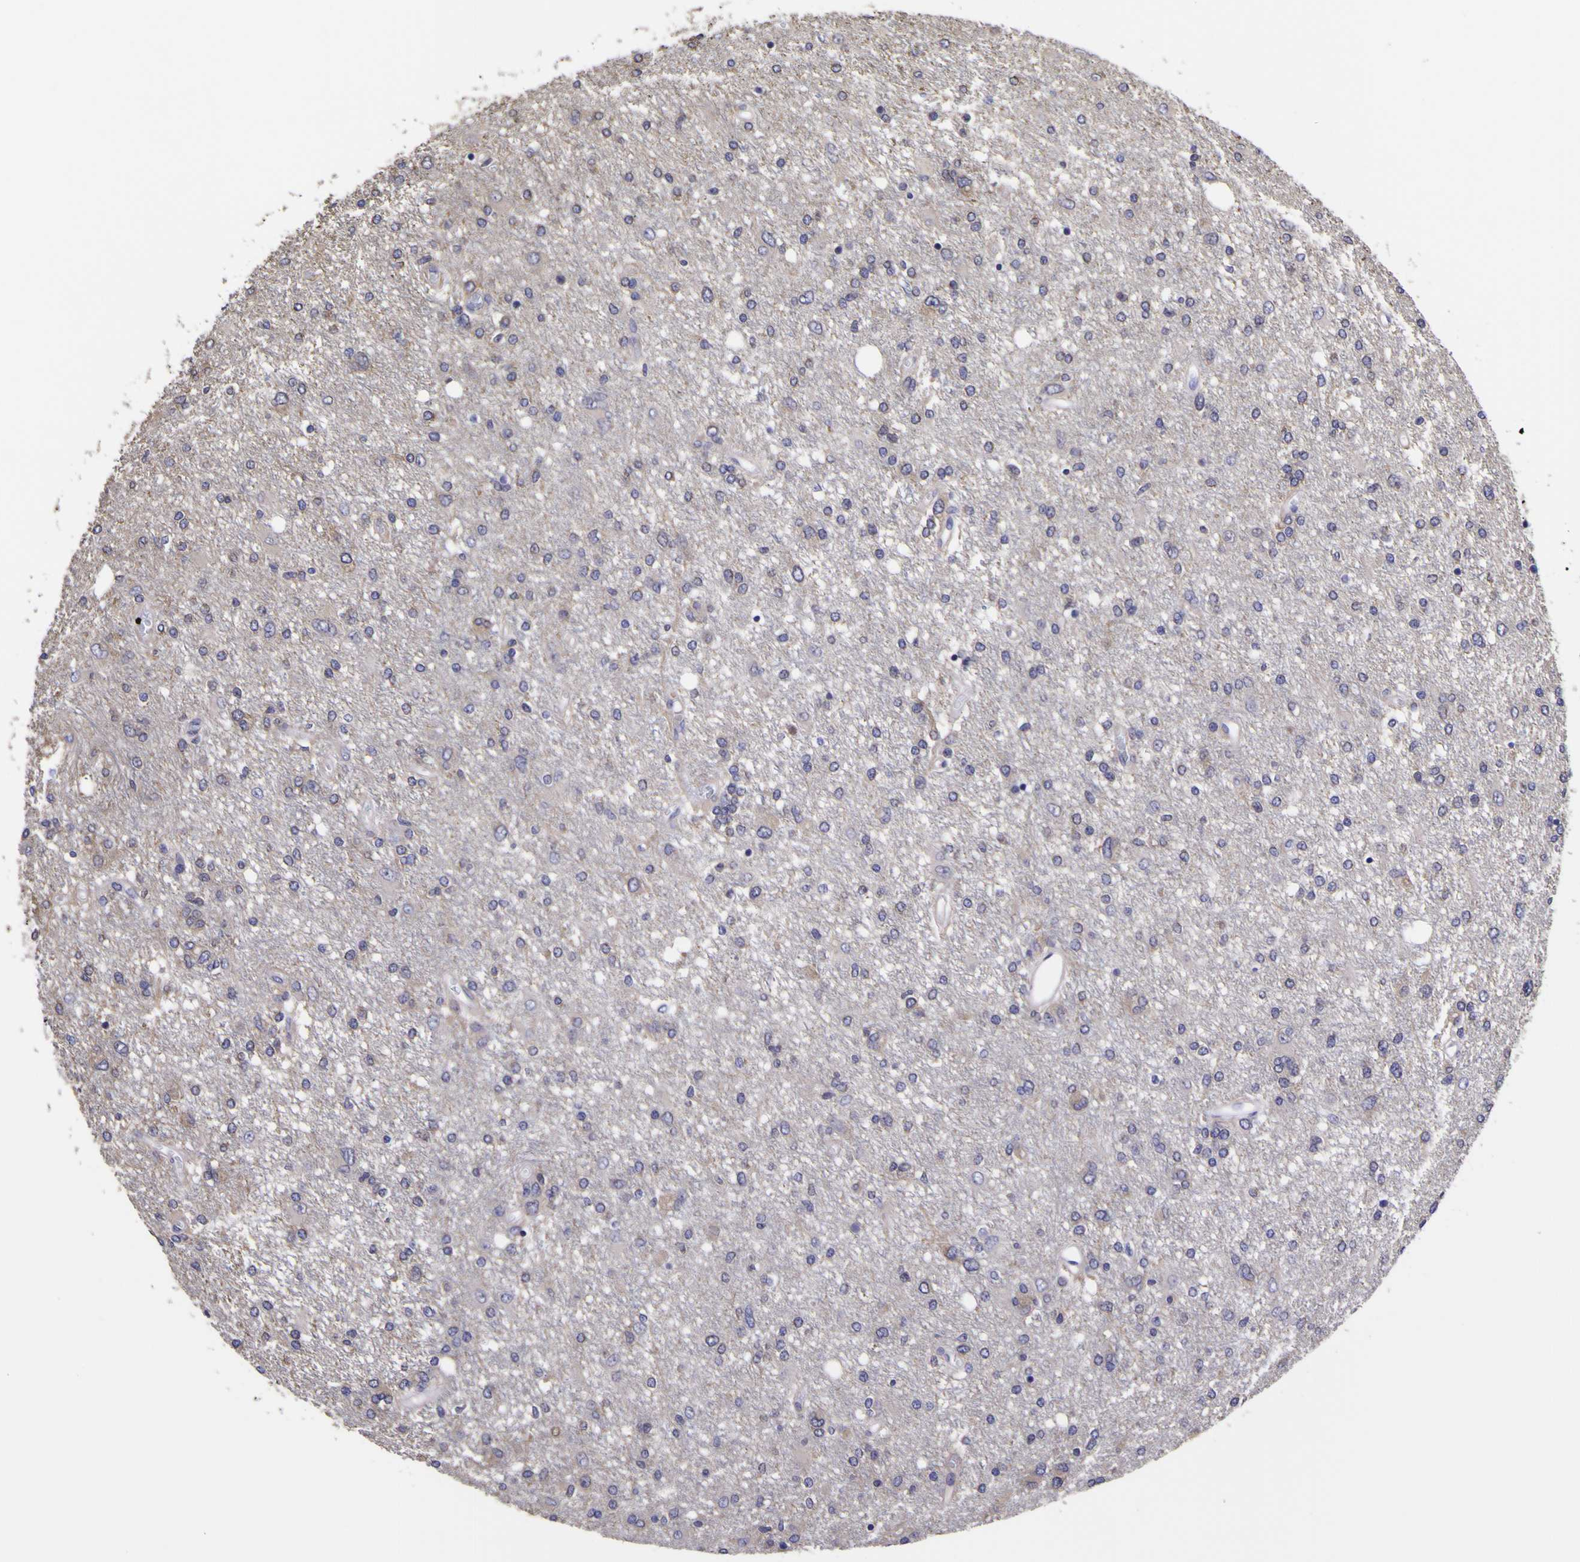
{"staining": {"intensity": "negative", "quantity": "none", "location": "none"}, "tissue": "glioma", "cell_type": "Tumor cells", "image_type": "cancer", "snomed": [{"axis": "morphology", "description": "Glioma, malignant, High grade"}, {"axis": "topography", "description": "Brain"}], "caption": "Image shows no significant protein staining in tumor cells of glioma.", "gene": "MAPK14", "patient": {"sex": "female", "age": 59}}